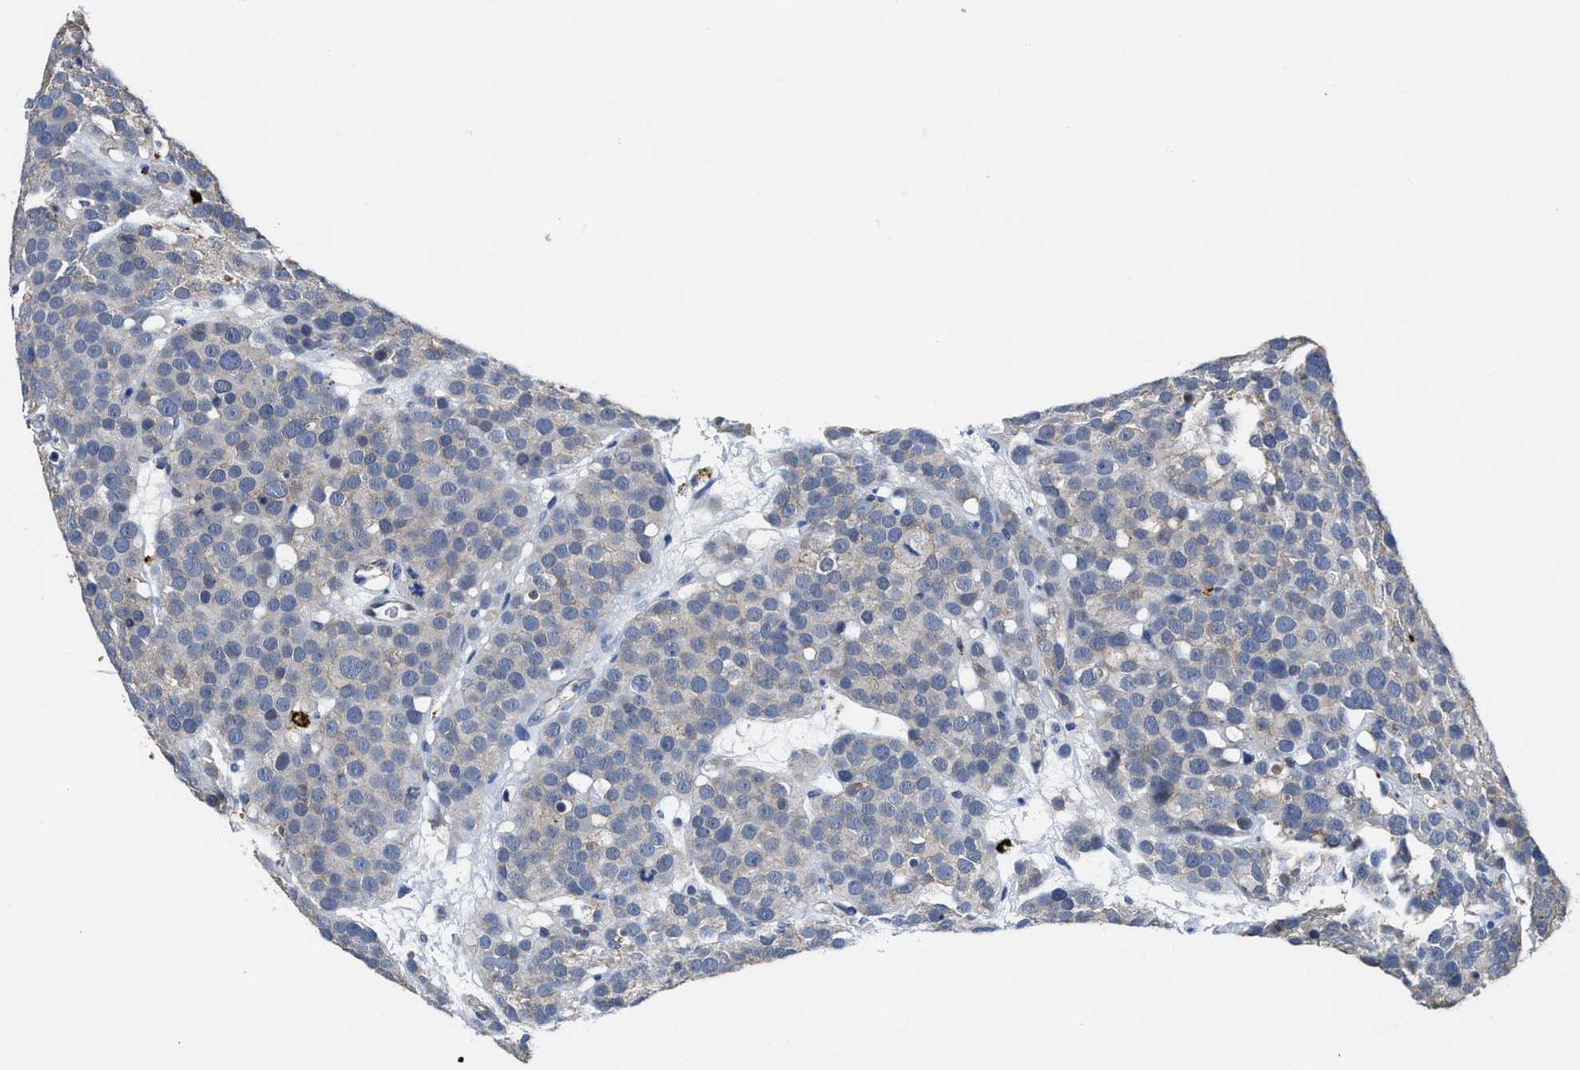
{"staining": {"intensity": "negative", "quantity": "none", "location": "none"}, "tissue": "testis cancer", "cell_type": "Tumor cells", "image_type": "cancer", "snomed": [{"axis": "morphology", "description": "Seminoma, NOS"}, {"axis": "topography", "description": "Testis"}], "caption": "This is an immunohistochemistry (IHC) micrograph of human testis cancer (seminoma). There is no expression in tumor cells.", "gene": "GHITM", "patient": {"sex": "male", "age": 71}}